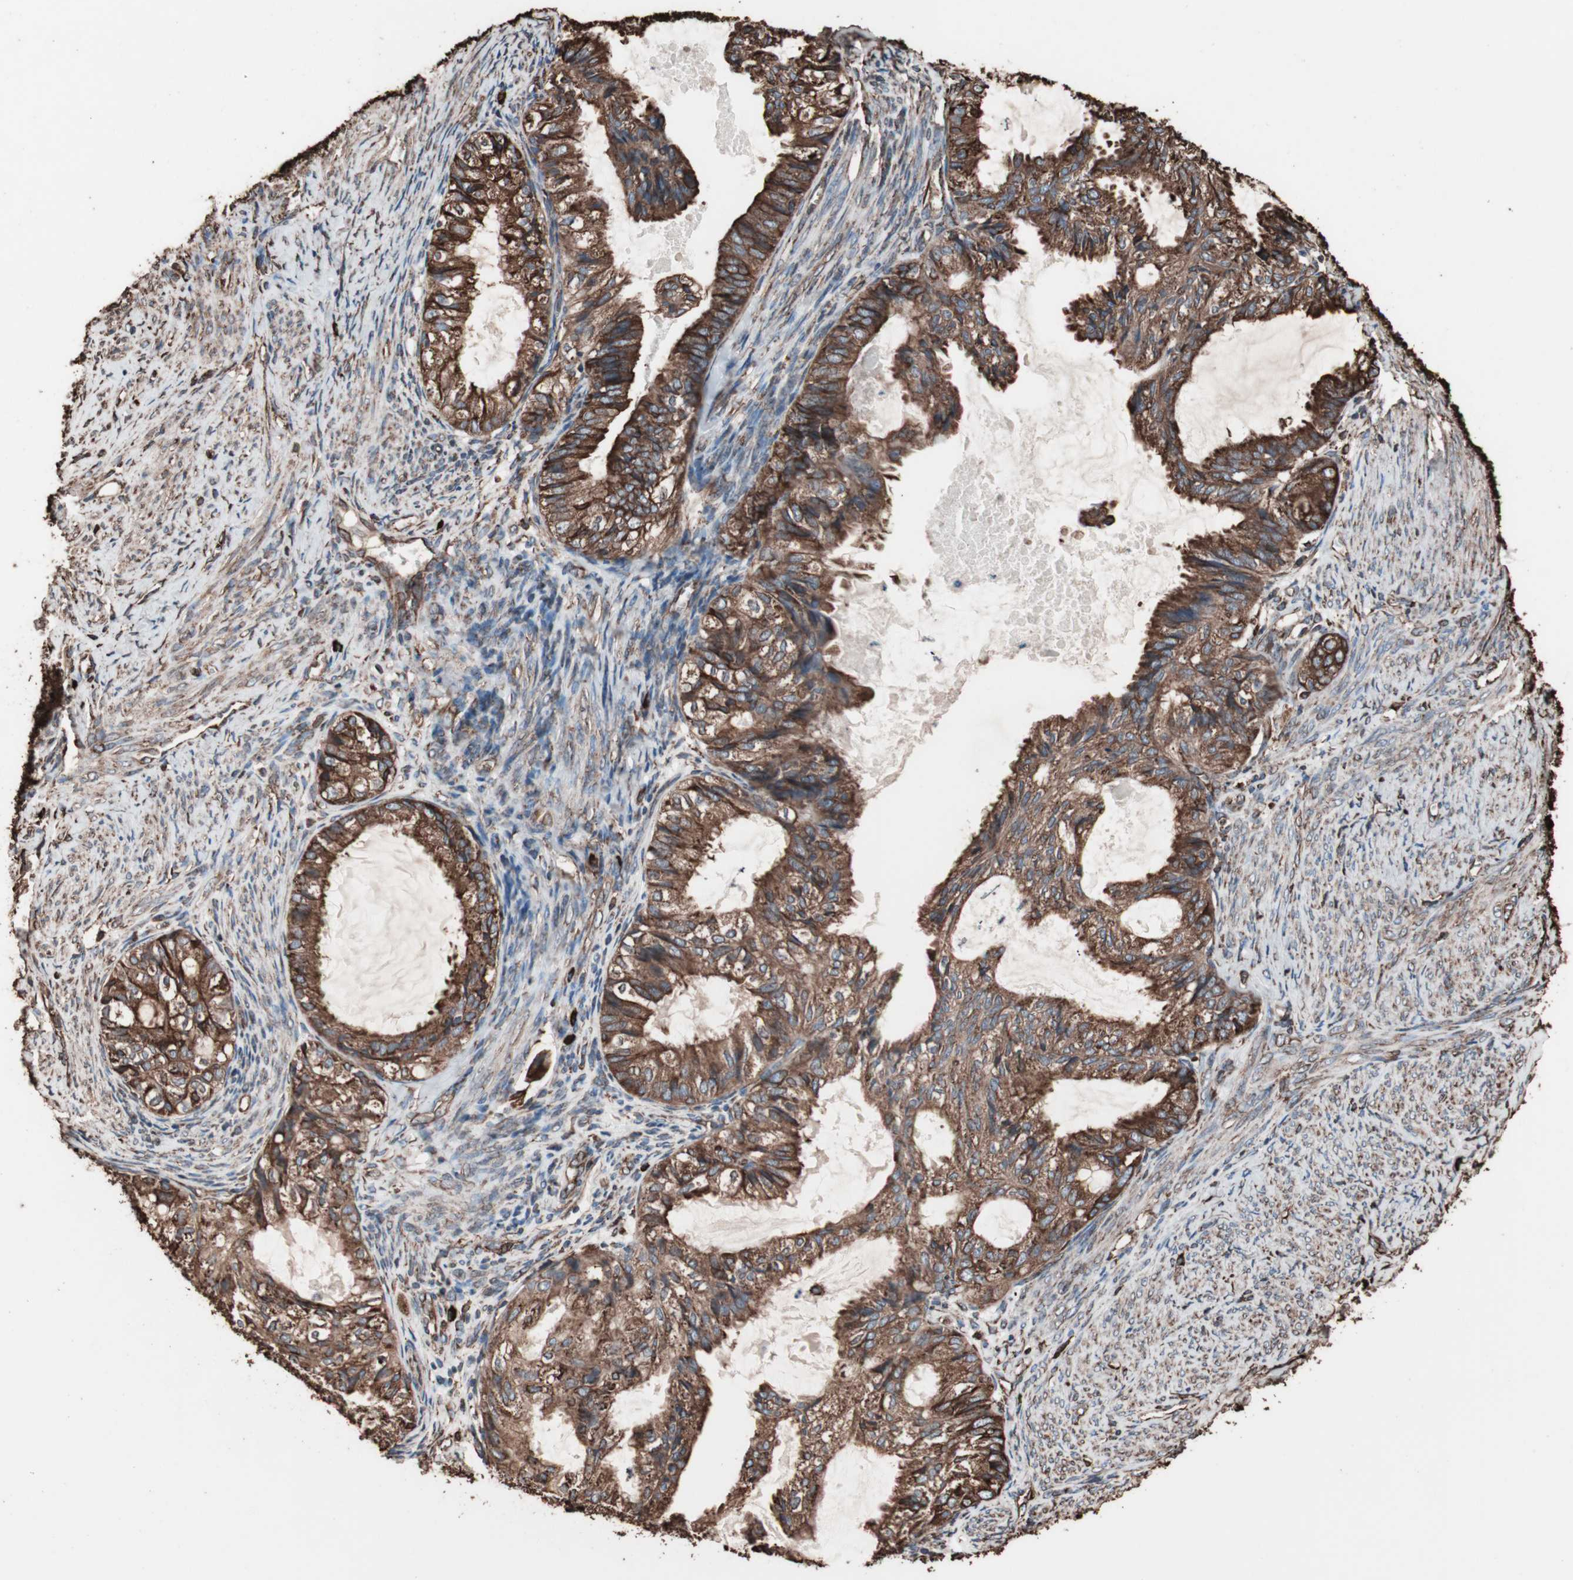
{"staining": {"intensity": "strong", "quantity": ">75%", "location": "cytoplasmic/membranous"}, "tissue": "cervical cancer", "cell_type": "Tumor cells", "image_type": "cancer", "snomed": [{"axis": "morphology", "description": "Normal tissue, NOS"}, {"axis": "morphology", "description": "Adenocarcinoma, NOS"}, {"axis": "topography", "description": "Cervix"}, {"axis": "topography", "description": "Endometrium"}], "caption": "Protein staining of cervical cancer (adenocarcinoma) tissue displays strong cytoplasmic/membranous positivity in approximately >75% of tumor cells.", "gene": "HSP90B1", "patient": {"sex": "female", "age": 86}}